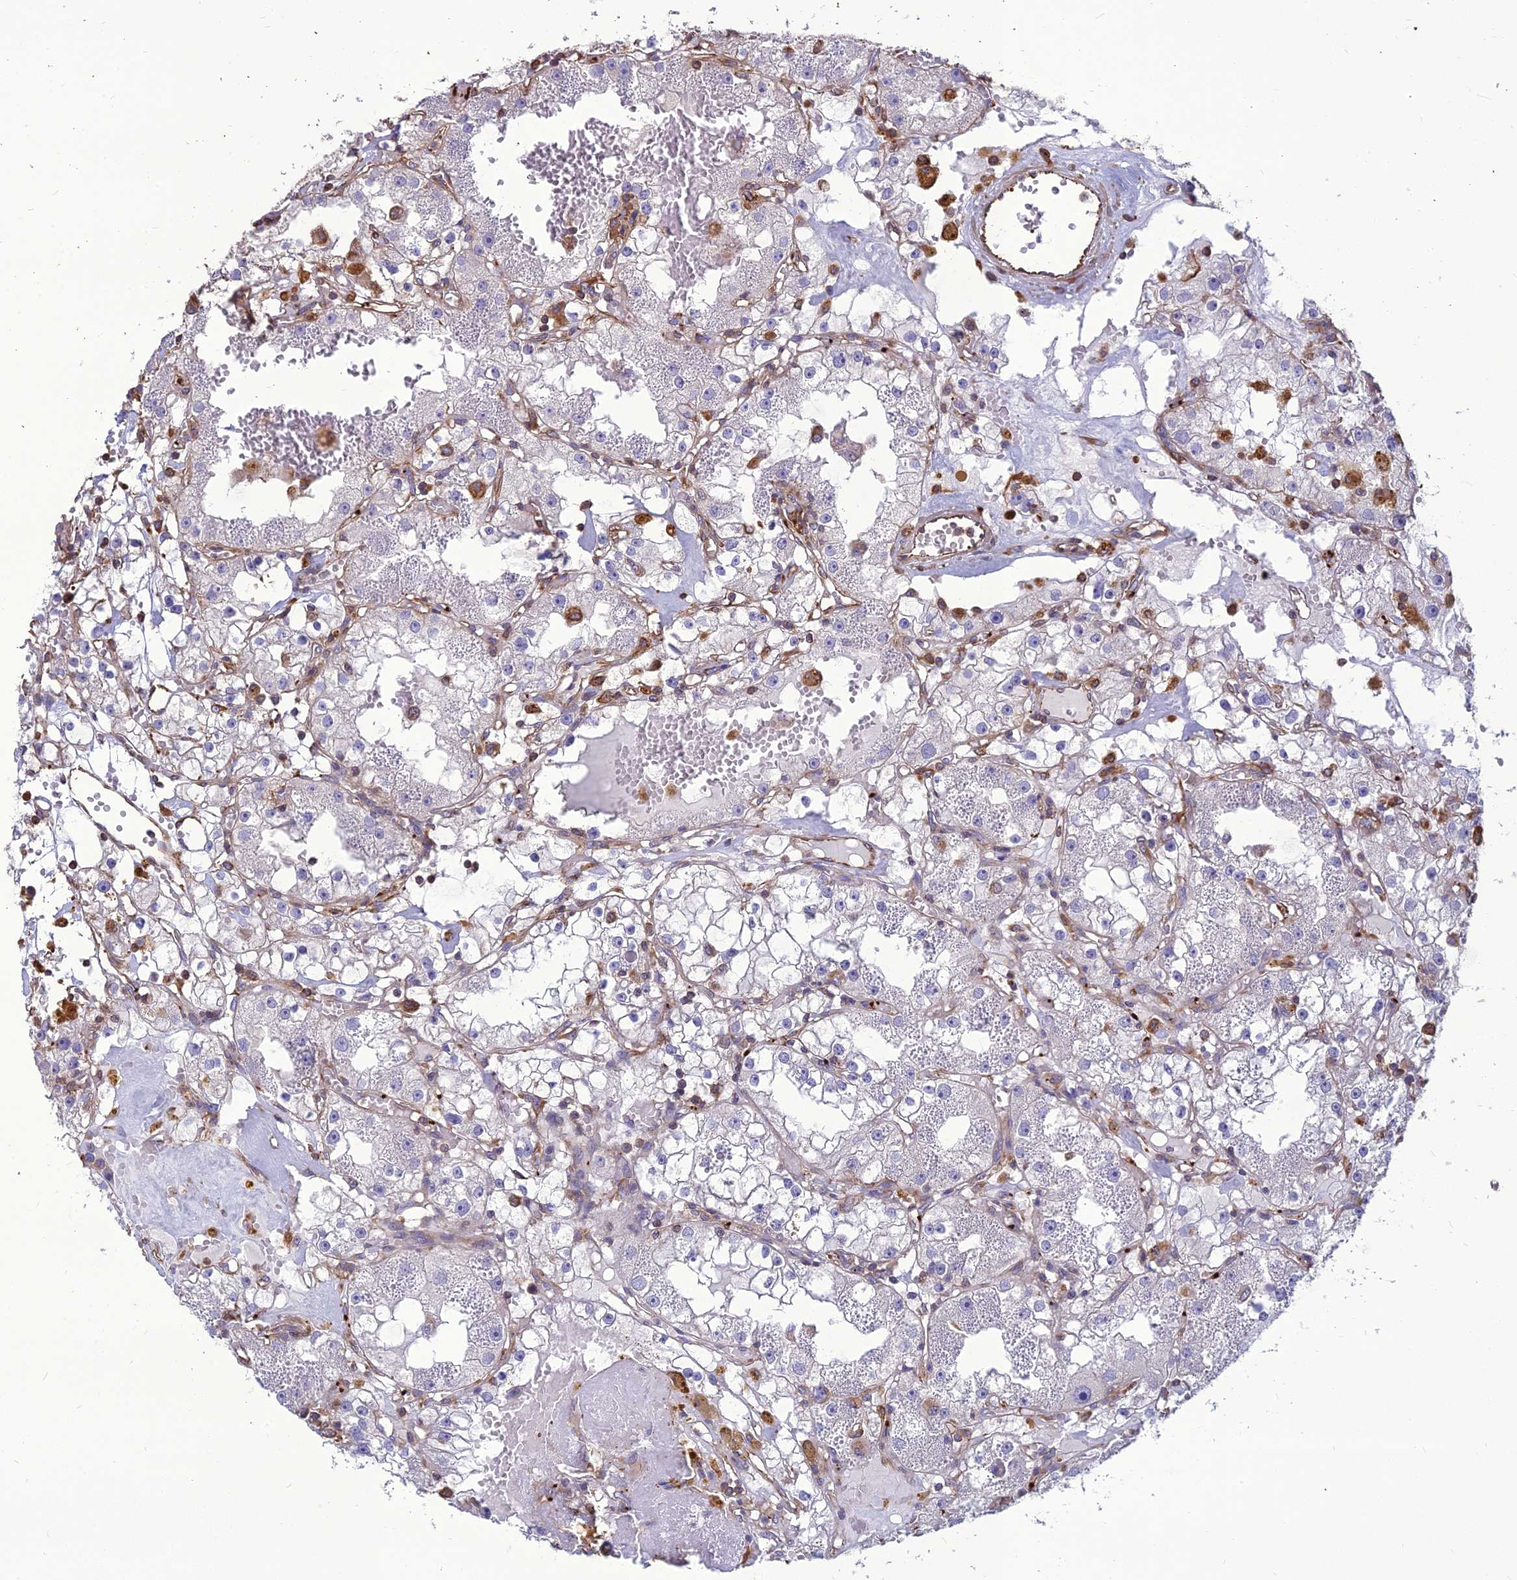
{"staining": {"intensity": "negative", "quantity": "none", "location": "none"}, "tissue": "renal cancer", "cell_type": "Tumor cells", "image_type": "cancer", "snomed": [{"axis": "morphology", "description": "Adenocarcinoma, NOS"}, {"axis": "topography", "description": "Kidney"}], "caption": "The micrograph demonstrates no staining of tumor cells in renal cancer (adenocarcinoma). (Immunohistochemistry (ihc), brightfield microscopy, high magnification).", "gene": "PSMD11", "patient": {"sex": "male", "age": 56}}